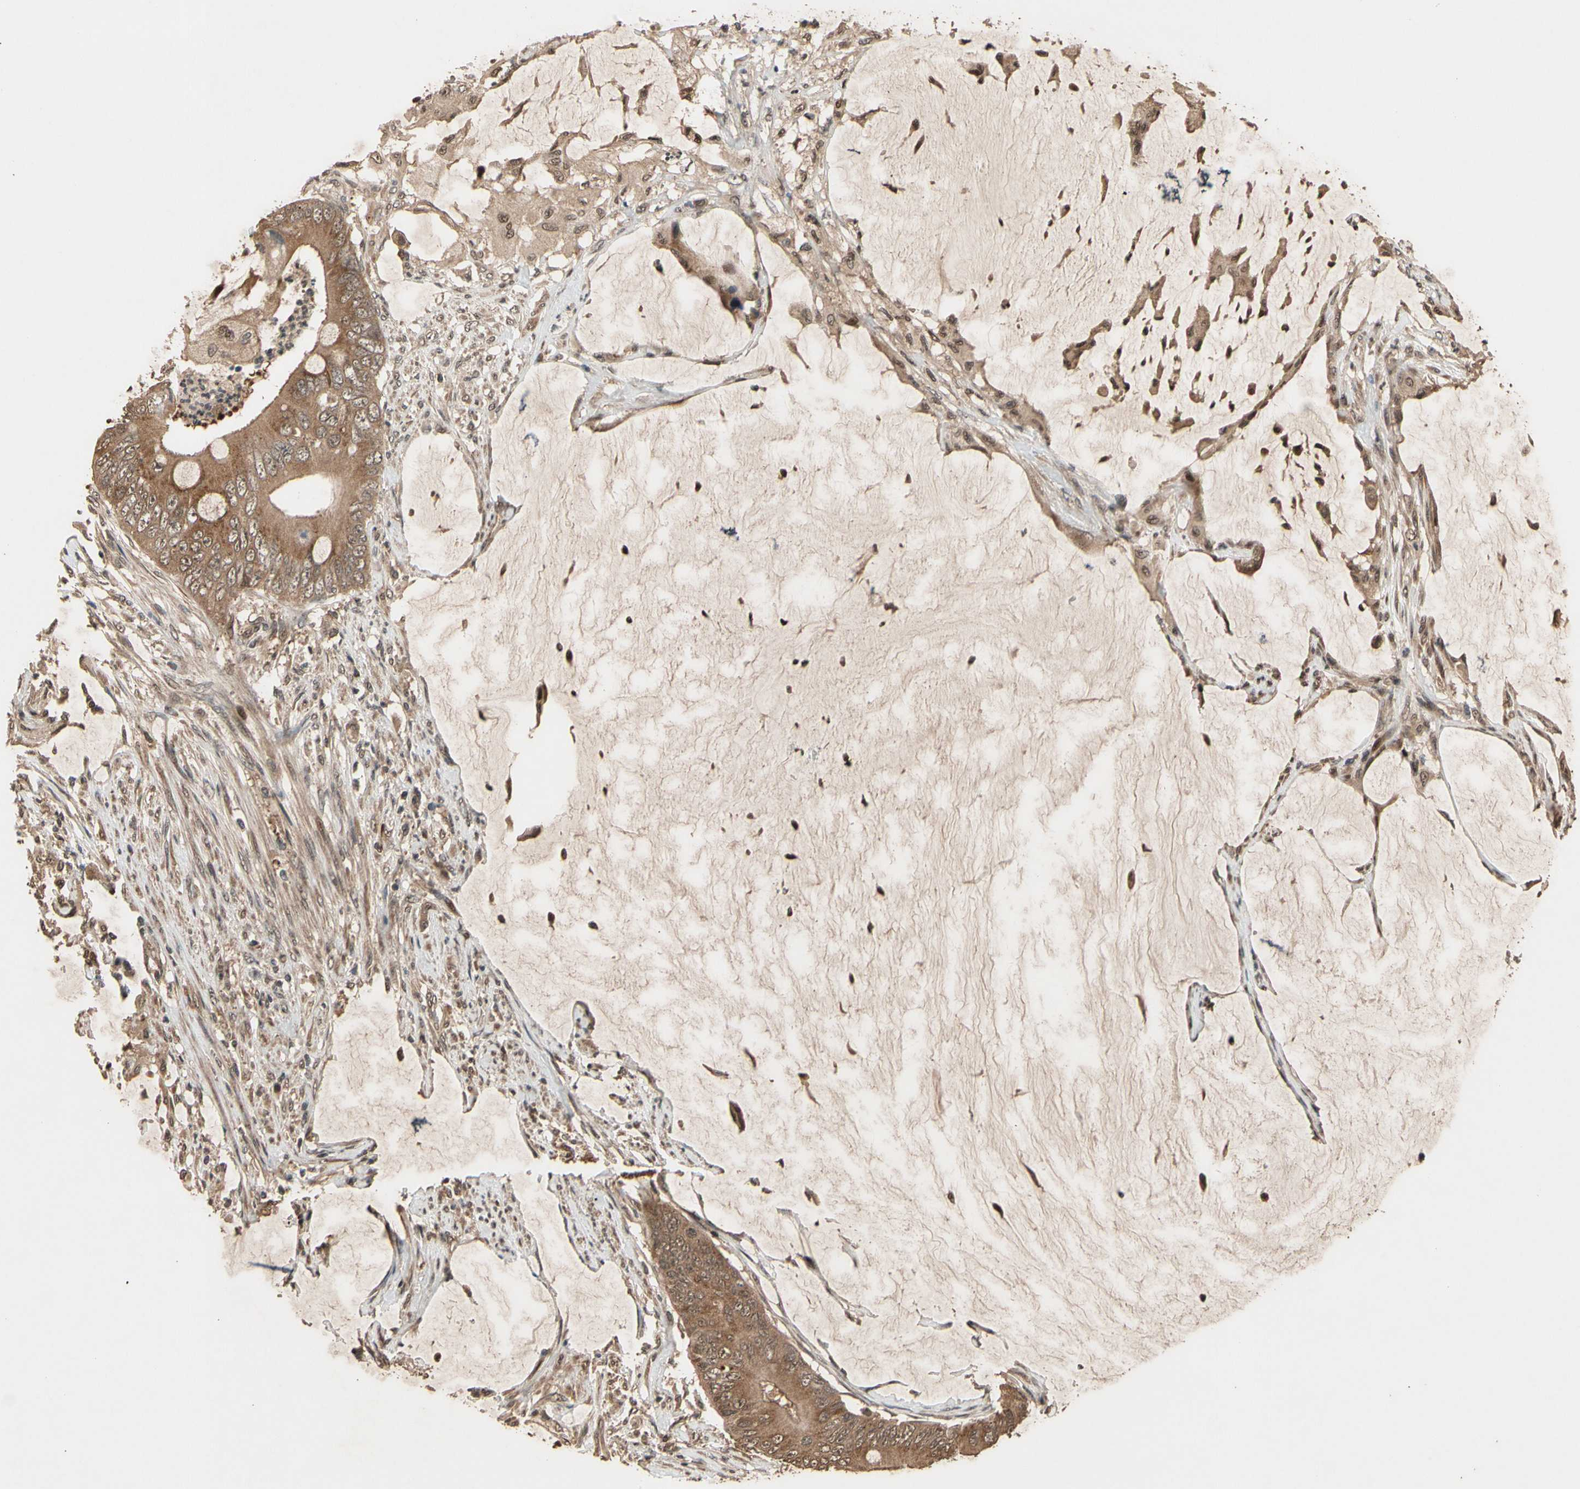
{"staining": {"intensity": "moderate", "quantity": ">75%", "location": "cytoplasmic/membranous"}, "tissue": "colorectal cancer", "cell_type": "Tumor cells", "image_type": "cancer", "snomed": [{"axis": "morphology", "description": "Adenocarcinoma, NOS"}, {"axis": "topography", "description": "Rectum"}], "caption": "Colorectal adenocarcinoma tissue displays moderate cytoplasmic/membranous positivity in about >75% of tumor cells, visualized by immunohistochemistry. (DAB = brown stain, brightfield microscopy at high magnification).", "gene": "TMEM230", "patient": {"sex": "female", "age": 77}}